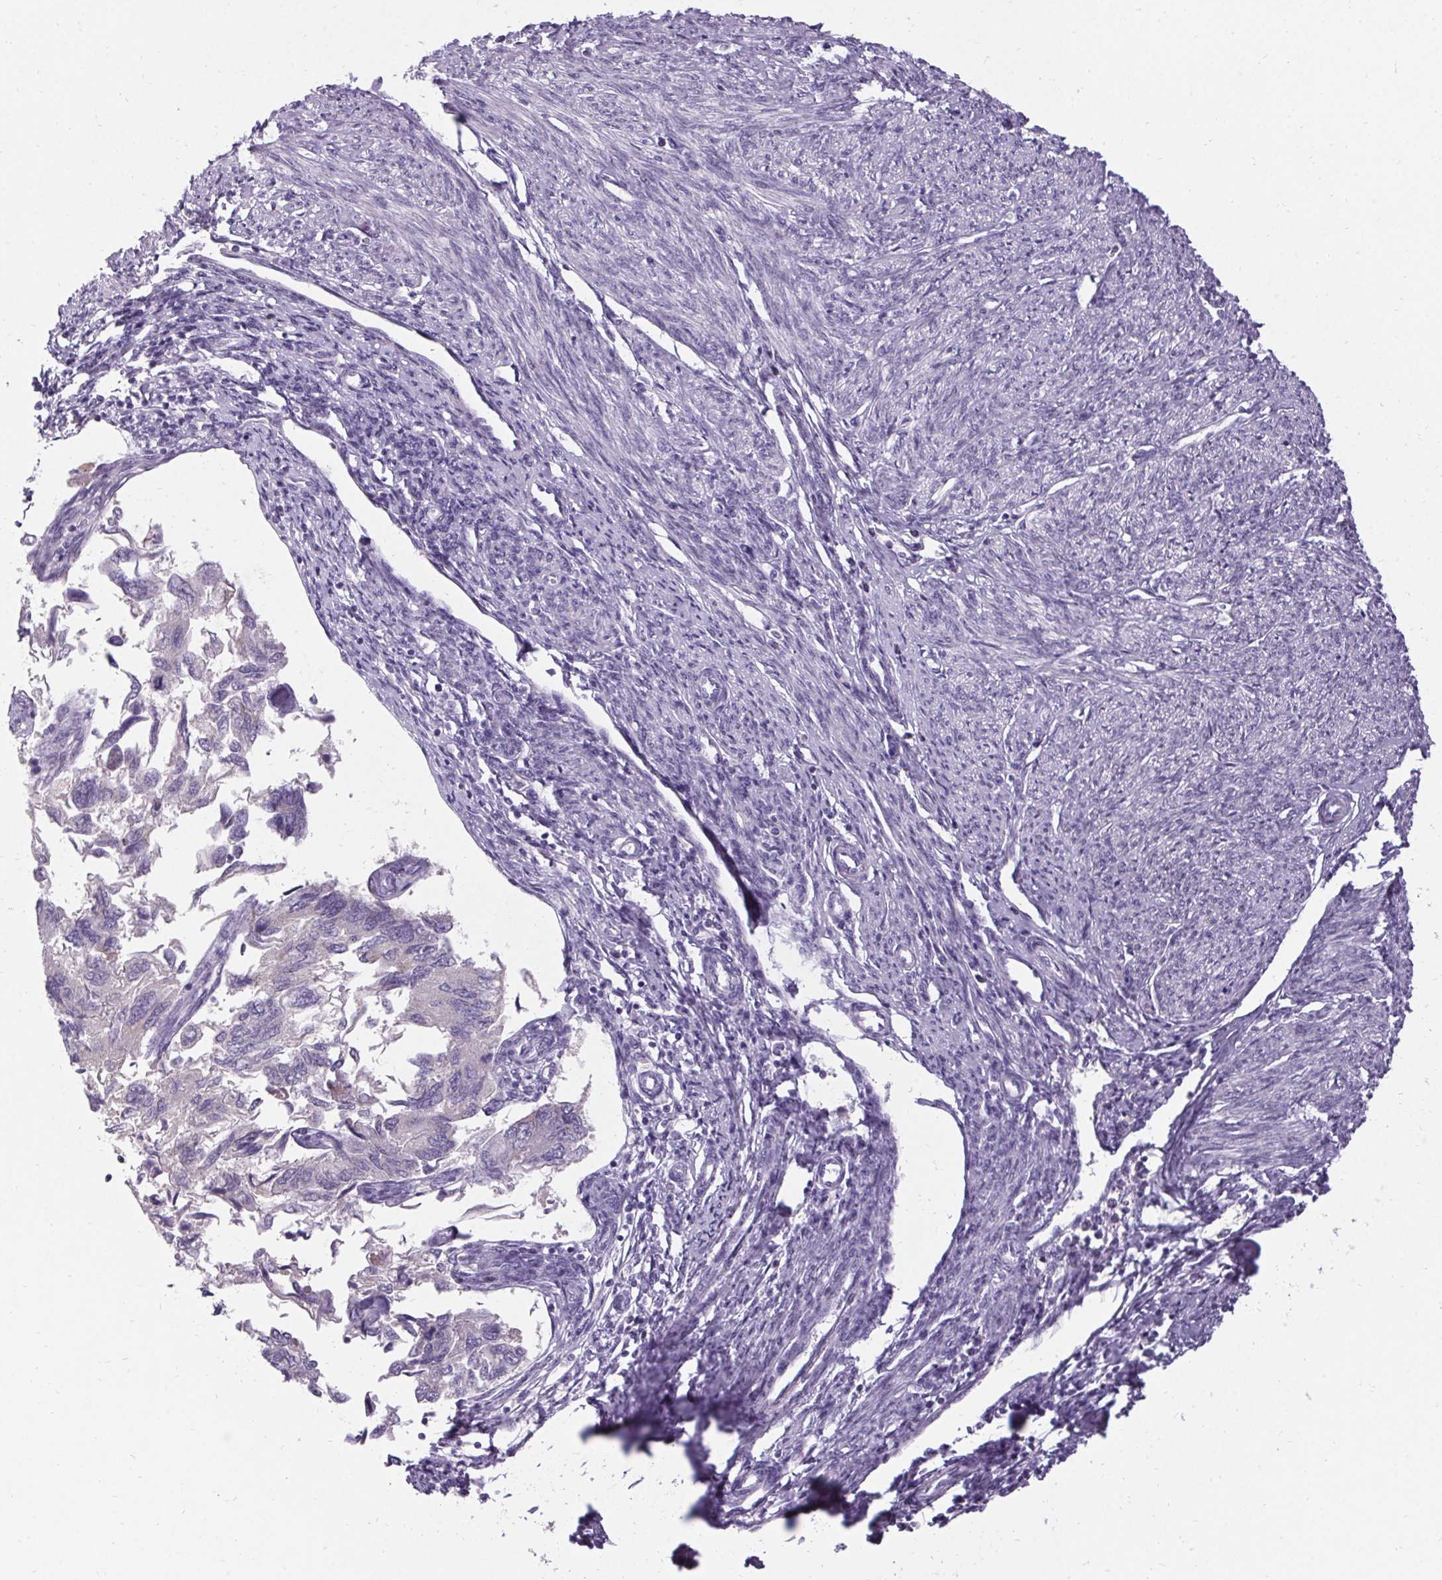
{"staining": {"intensity": "moderate", "quantity": "<25%", "location": "cytoplasmic/membranous"}, "tissue": "endometrial cancer", "cell_type": "Tumor cells", "image_type": "cancer", "snomed": [{"axis": "morphology", "description": "Carcinoma, NOS"}, {"axis": "topography", "description": "Uterus"}], "caption": "A histopathology image of endometrial carcinoma stained for a protein exhibits moderate cytoplasmic/membranous brown staining in tumor cells.", "gene": "HSD17B3", "patient": {"sex": "female", "age": 76}}